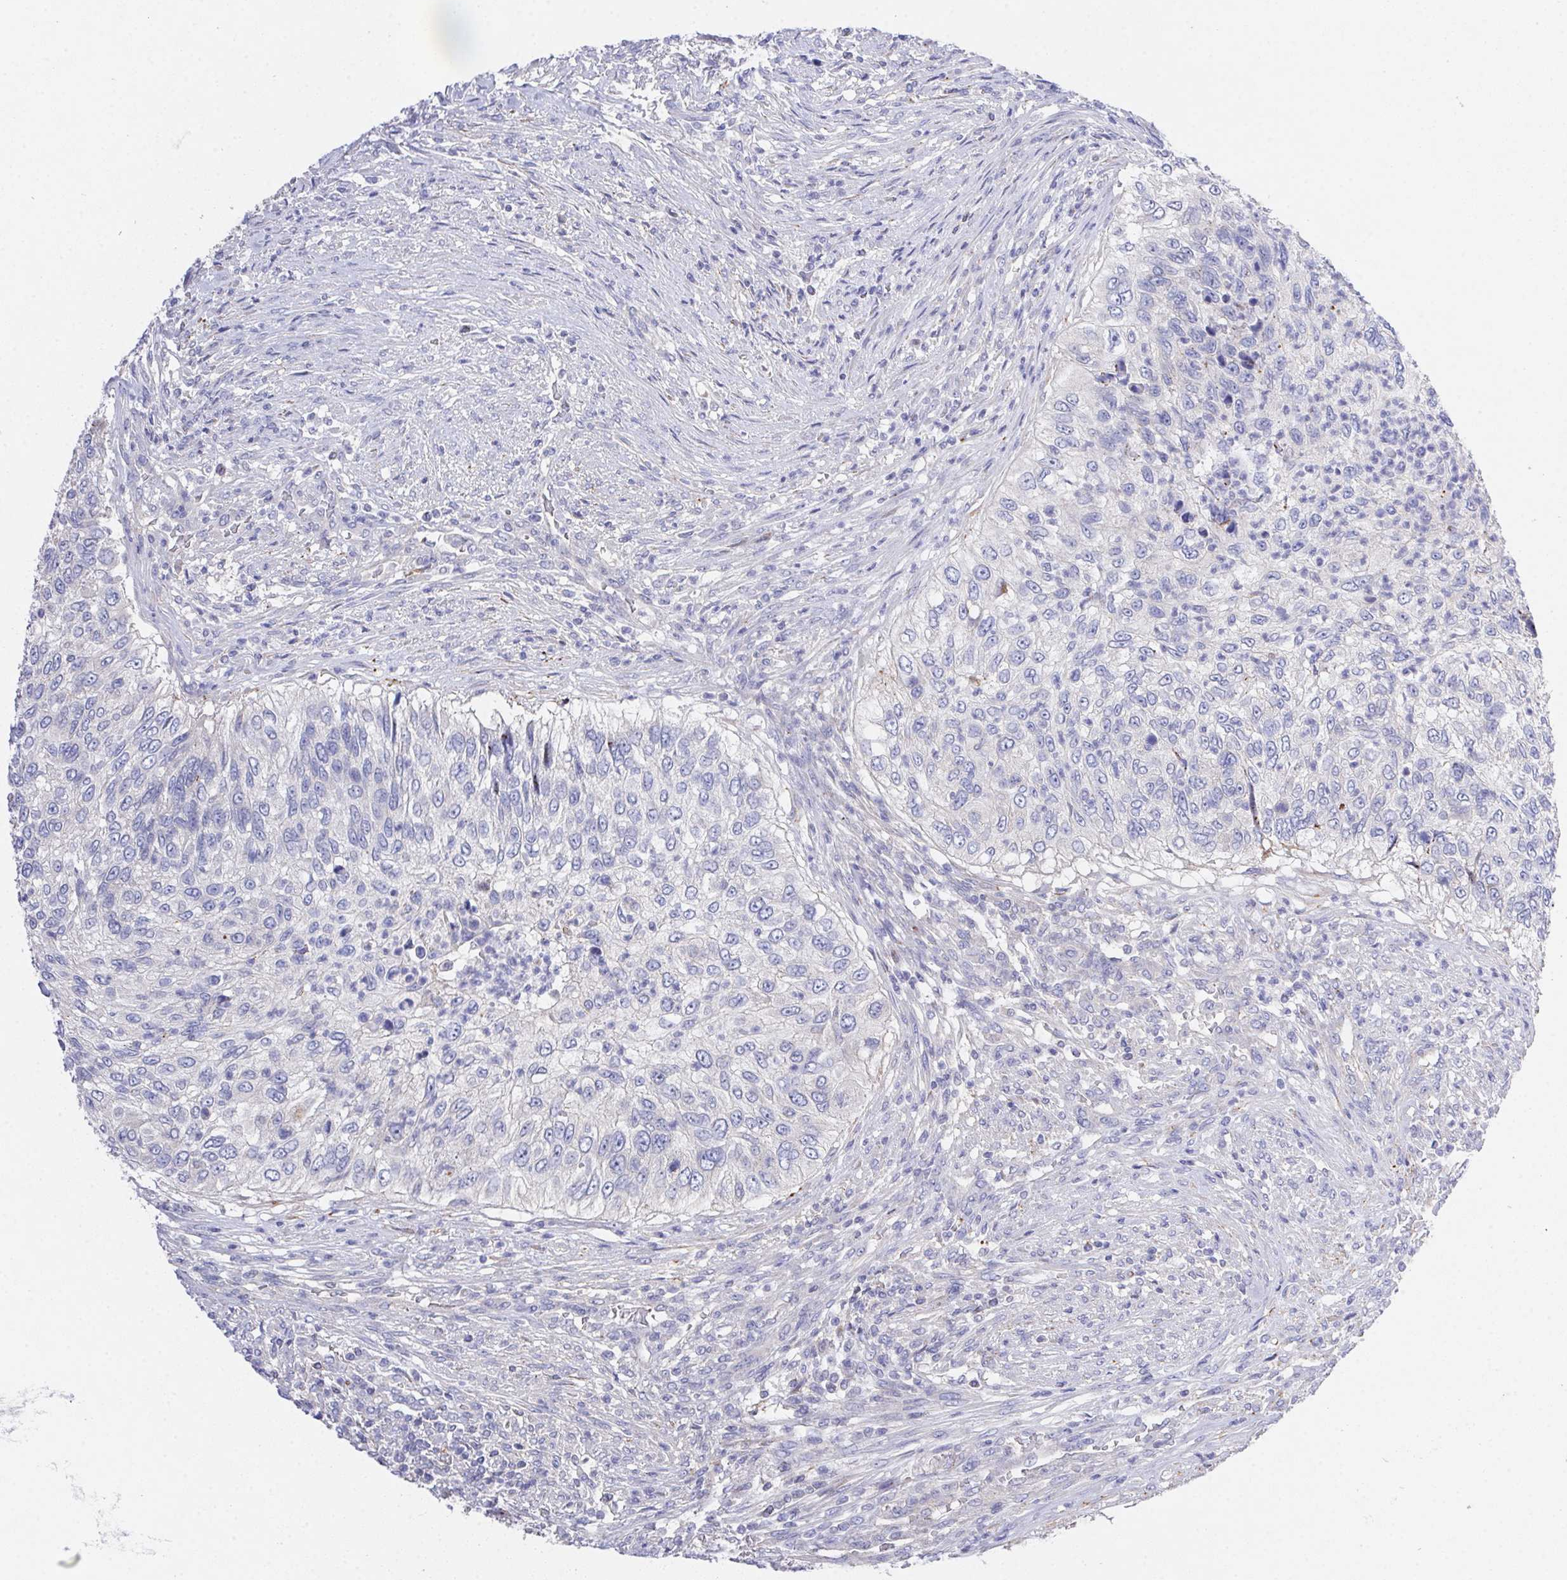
{"staining": {"intensity": "negative", "quantity": "none", "location": "none"}, "tissue": "urothelial cancer", "cell_type": "Tumor cells", "image_type": "cancer", "snomed": [{"axis": "morphology", "description": "Urothelial carcinoma, High grade"}, {"axis": "topography", "description": "Urinary bladder"}], "caption": "A histopathology image of human urothelial cancer is negative for staining in tumor cells.", "gene": "PRG3", "patient": {"sex": "female", "age": 60}}